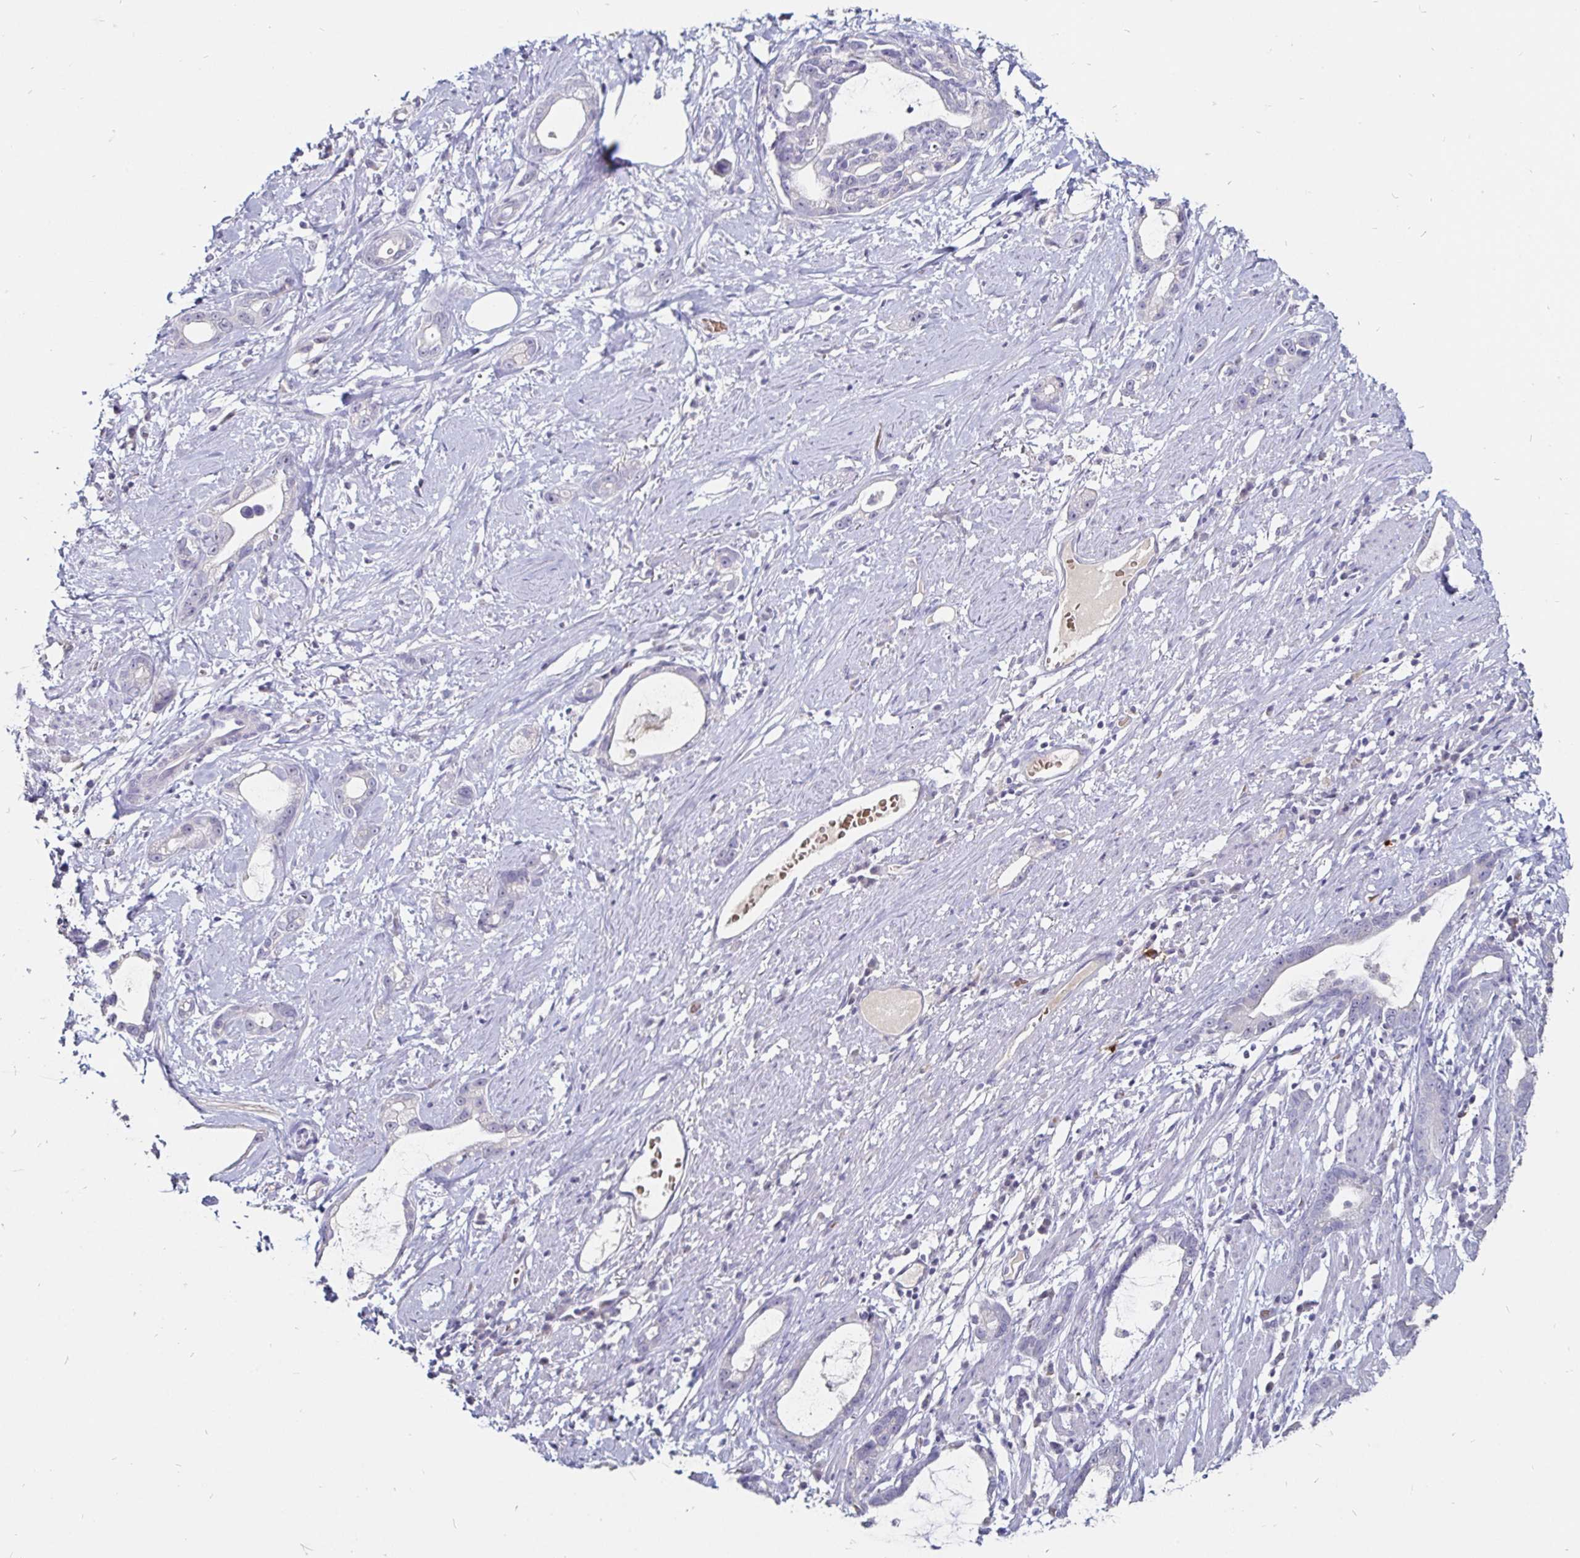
{"staining": {"intensity": "negative", "quantity": "none", "location": "none"}, "tissue": "stomach cancer", "cell_type": "Tumor cells", "image_type": "cancer", "snomed": [{"axis": "morphology", "description": "Adenocarcinoma, NOS"}, {"axis": "topography", "description": "Stomach"}], "caption": "This is an IHC image of human adenocarcinoma (stomach). There is no staining in tumor cells.", "gene": "FAIM2", "patient": {"sex": "male", "age": 55}}